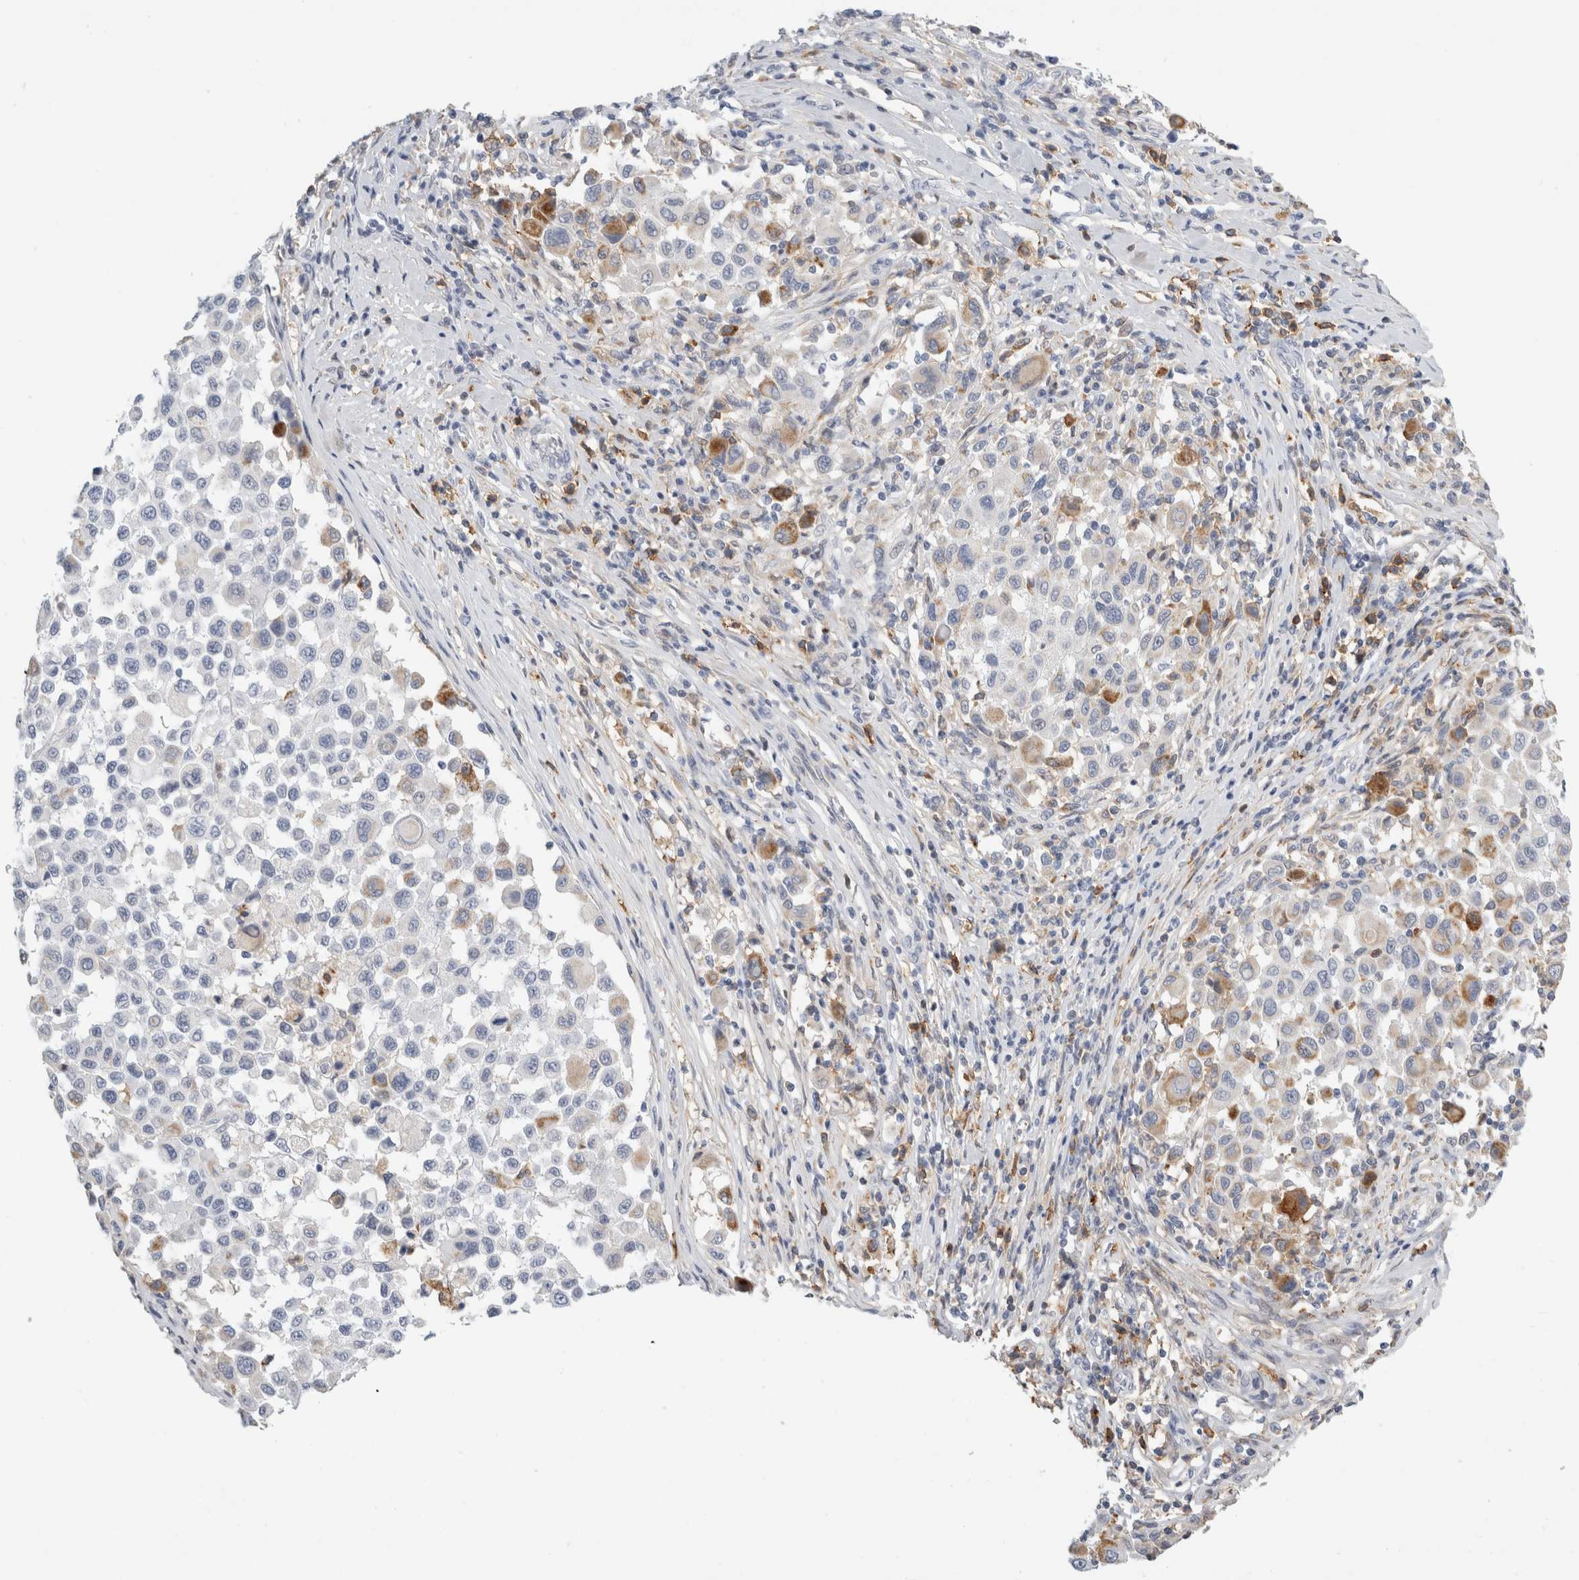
{"staining": {"intensity": "negative", "quantity": "none", "location": "none"}, "tissue": "melanoma", "cell_type": "Tumor cells", "image_type": "cancer", "snomed": [{"axis": "morphology", "description": "Malignant melanoma, Metastatic site"}, {"axis": "topography", "description": "Lymph node"}], "caption": "This is a image of IHC staining of malignant melanoma (metastatic site), which shows no expression in tumor cells.", "gene": "P2RY2", "patient": {"sex": "male", "age": 61}}